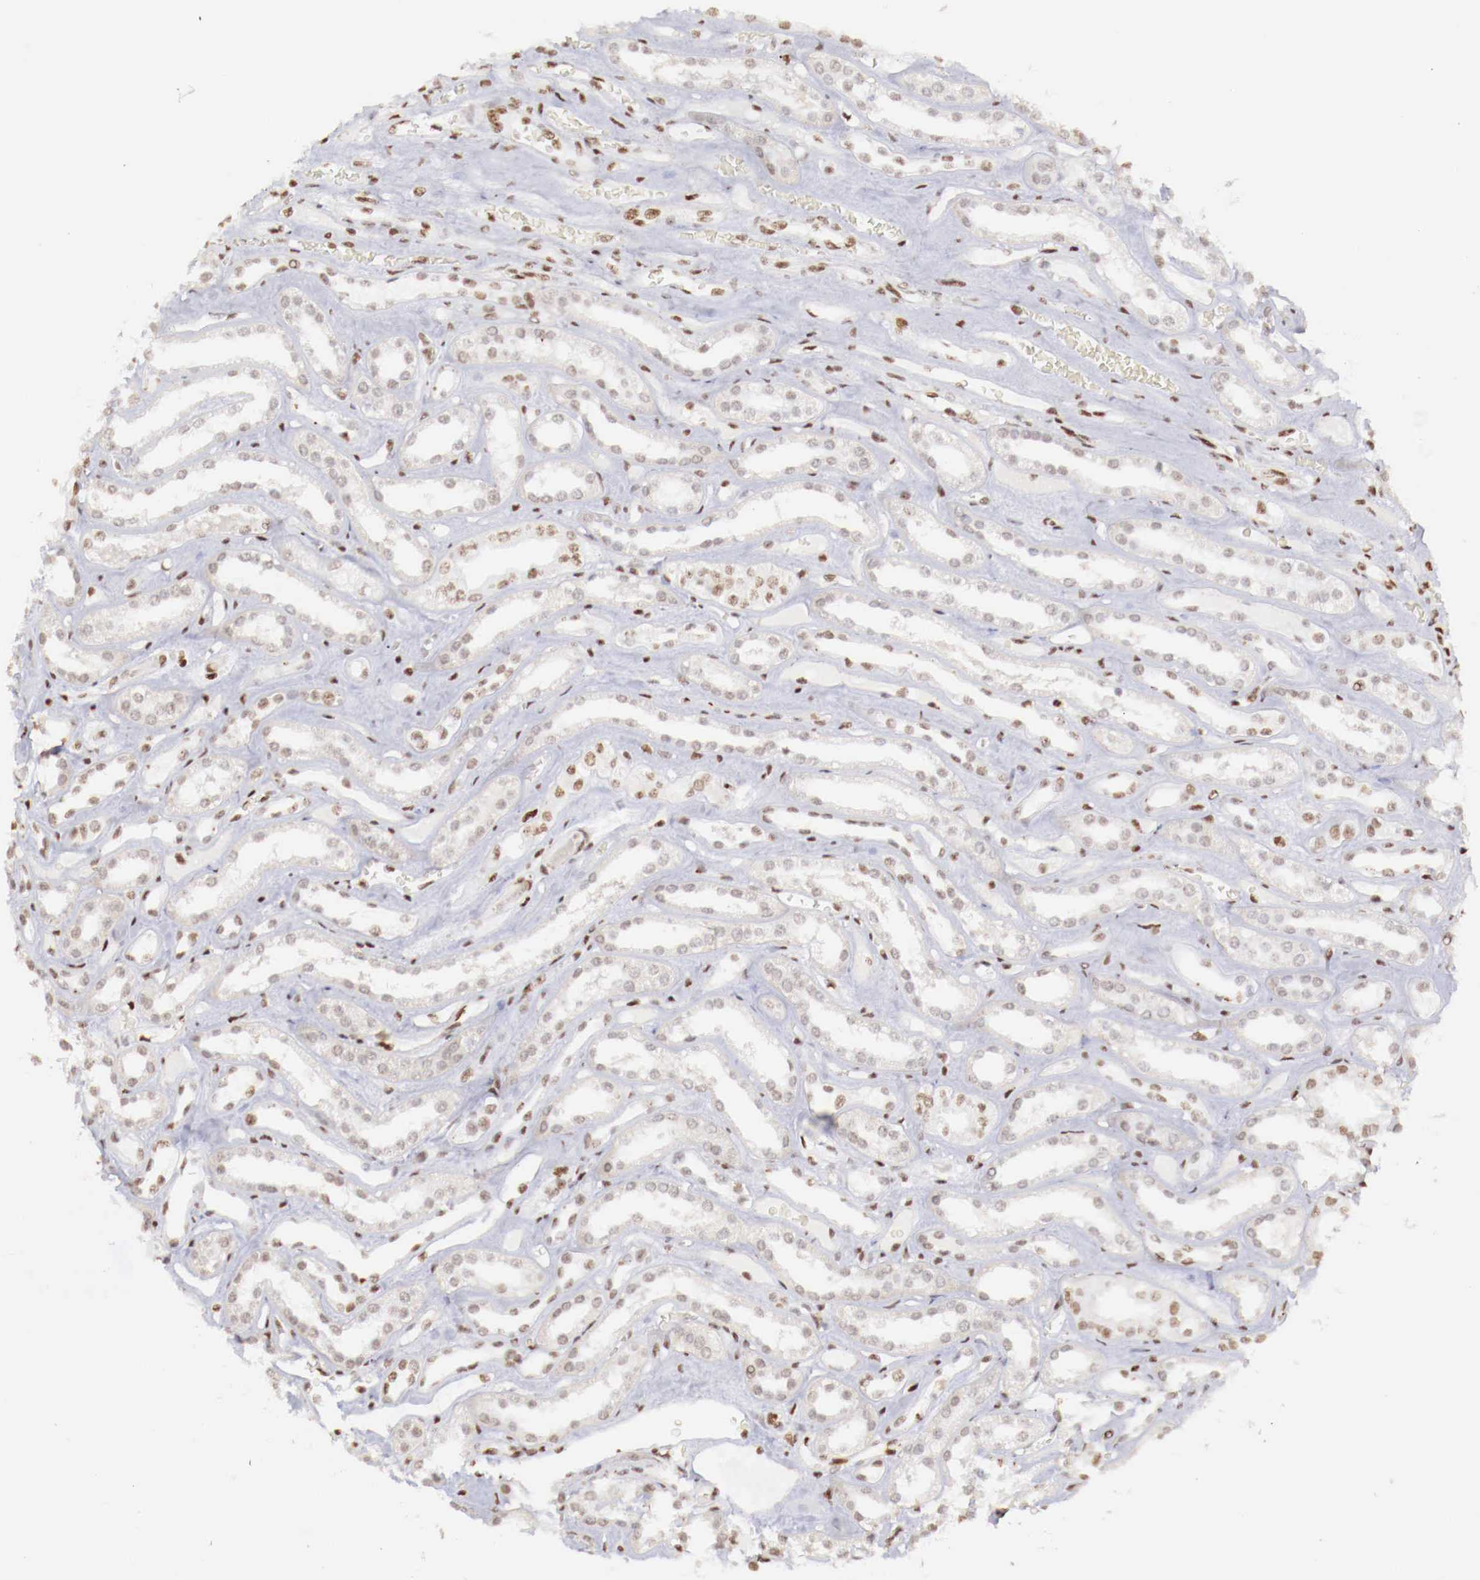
{"staining": {"intensity": "moderate", "quantity": "25%-75%", "location": "nuclear"}, "tissue": "kidney", "cell_type": "Cells in glomeruli", "image_type": "normal", "snomed": [{"axis": "morphology", "description": "Normal tissue, NOS"}, {"axis": "topography", "description": "Kidney"}], "caption": "An image of kidney stained for a protein reveals moderate nuclear brown staining in cells in glomeruli.", "gene": "MAX", "patient": {"sex": "female", "age": 52}}